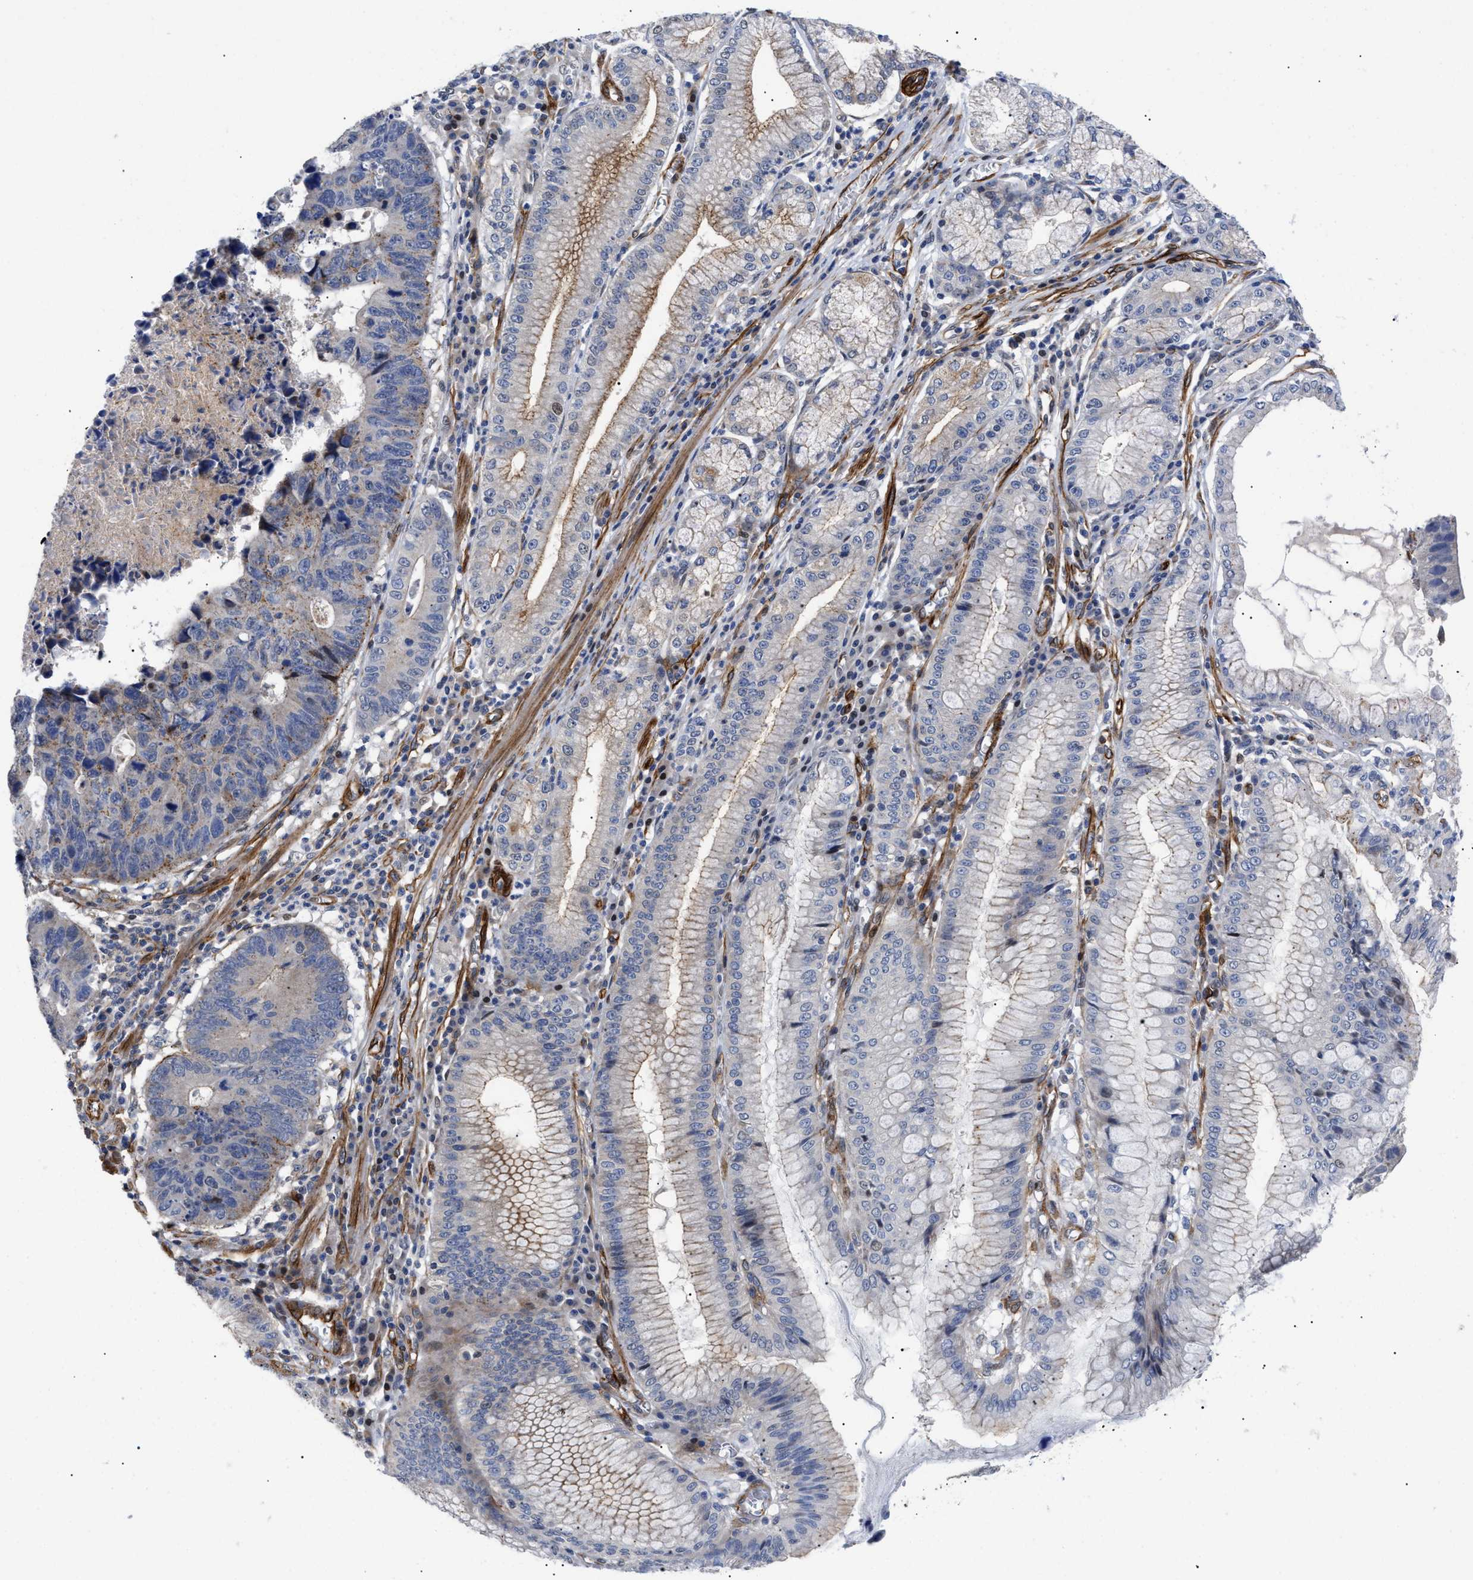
{"staining": {"intensity": "weak", "quantity": "<25%", "location": "cytoplasmic/membranous,nuclear"}, "tissue": "stomach cancer", "cell_type": "Tumor cells", "image_type": "cancer", "snomed": [{"axis": "morphology", "description": "Adenocarcinoma, NOS"}, {"axis": "topography", "description": "Stomach"}], "caption": "Immunohistochemistry micrograph of stomach adenocarcinoma stained for a protein (brown), which shows no staining in tumor cells.", "gene": "SFXN5", "patient": {"sex": "male", "age": 59}}